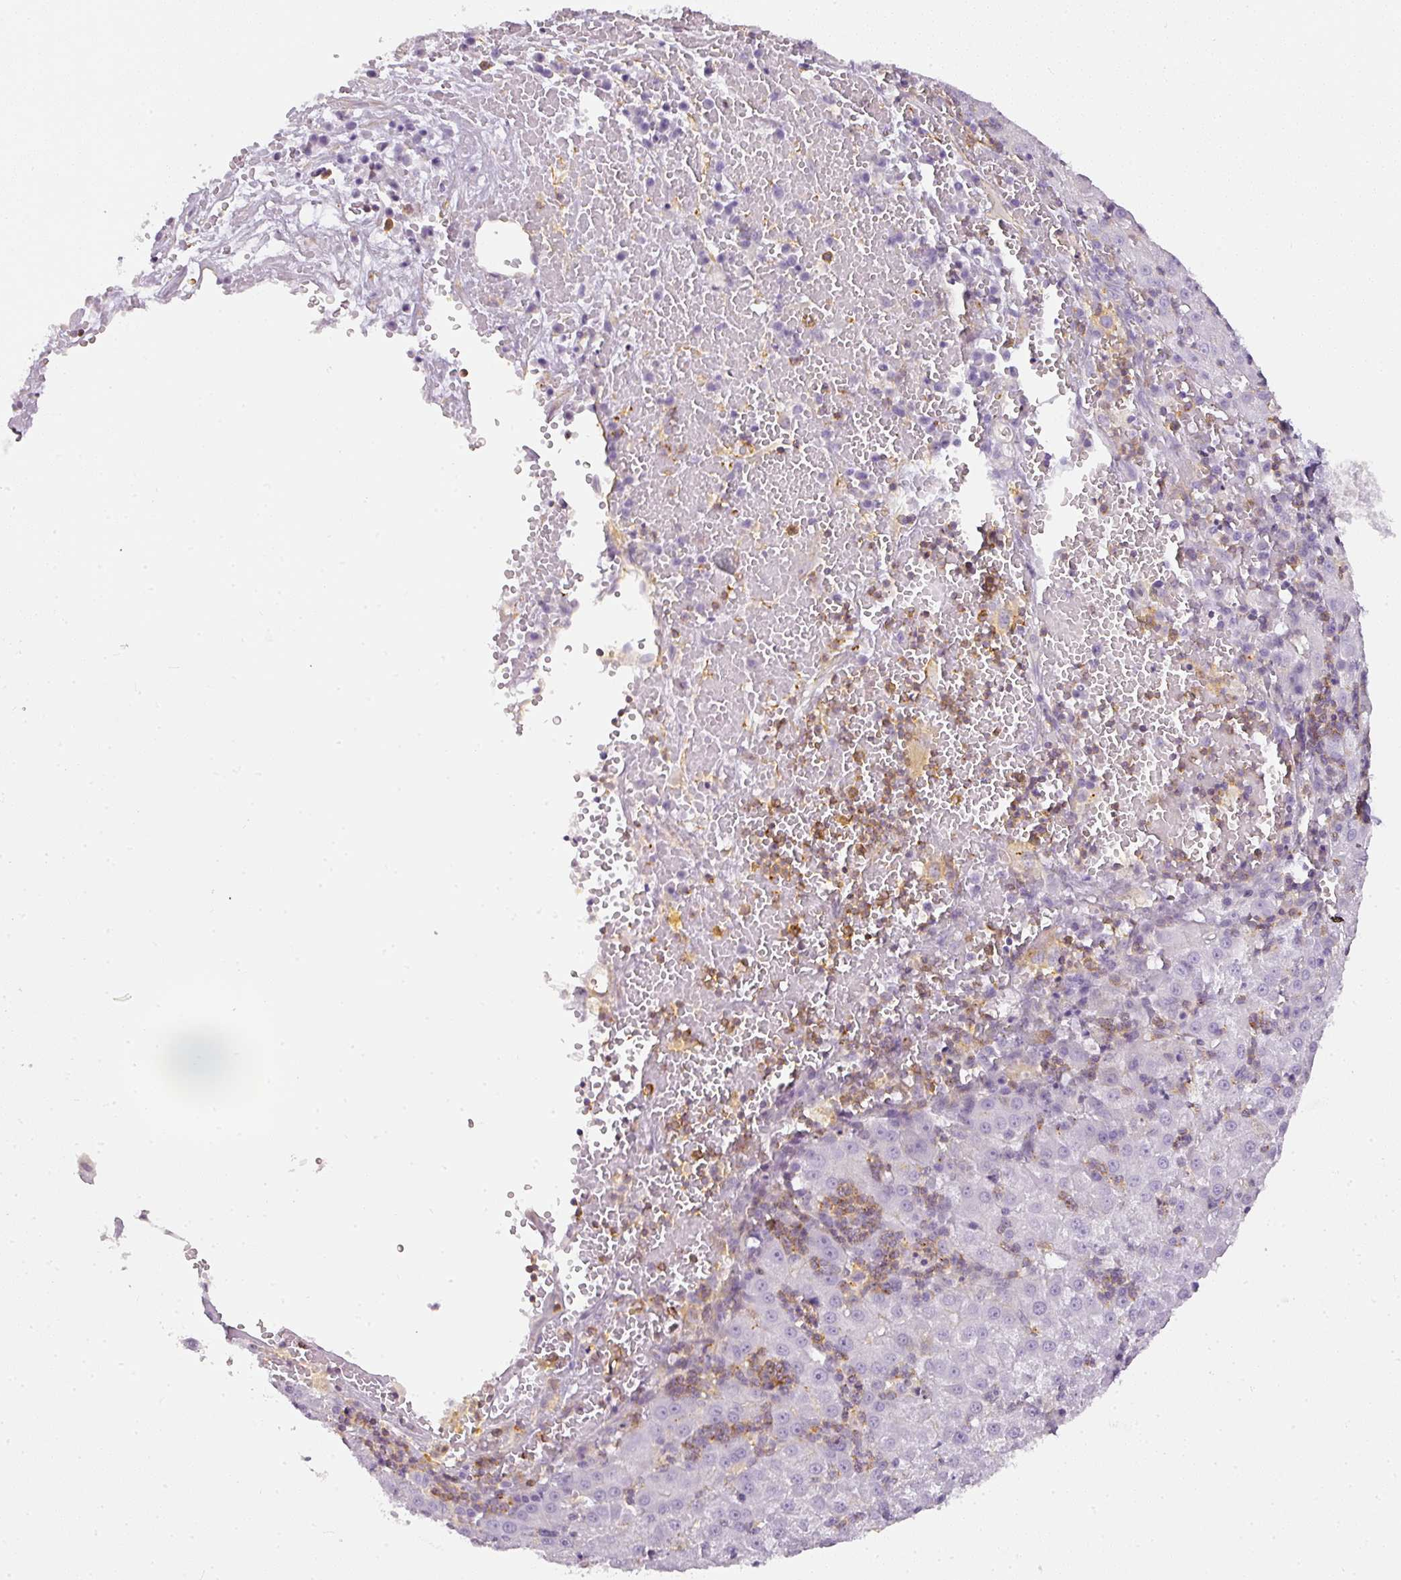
{"staining": {"intensity": "negative", "quantity": "none", "location": "none"}, "tissue": "liver cancer", "cell_type": "Tumor cells", "image_type": "cancer", "snomed": [{"axis": "morphology", "description": "Carcinoma, Hepatocellular, NOS"}, {"axis": "topography", "description": "Liver"}], "caption": "Protein analysis of hepatocellular carcinoma (liver) reveals no significant expression in tumor cells.", "gene": "TMEM42", "patient": {"sex": "male", "age": 76}}